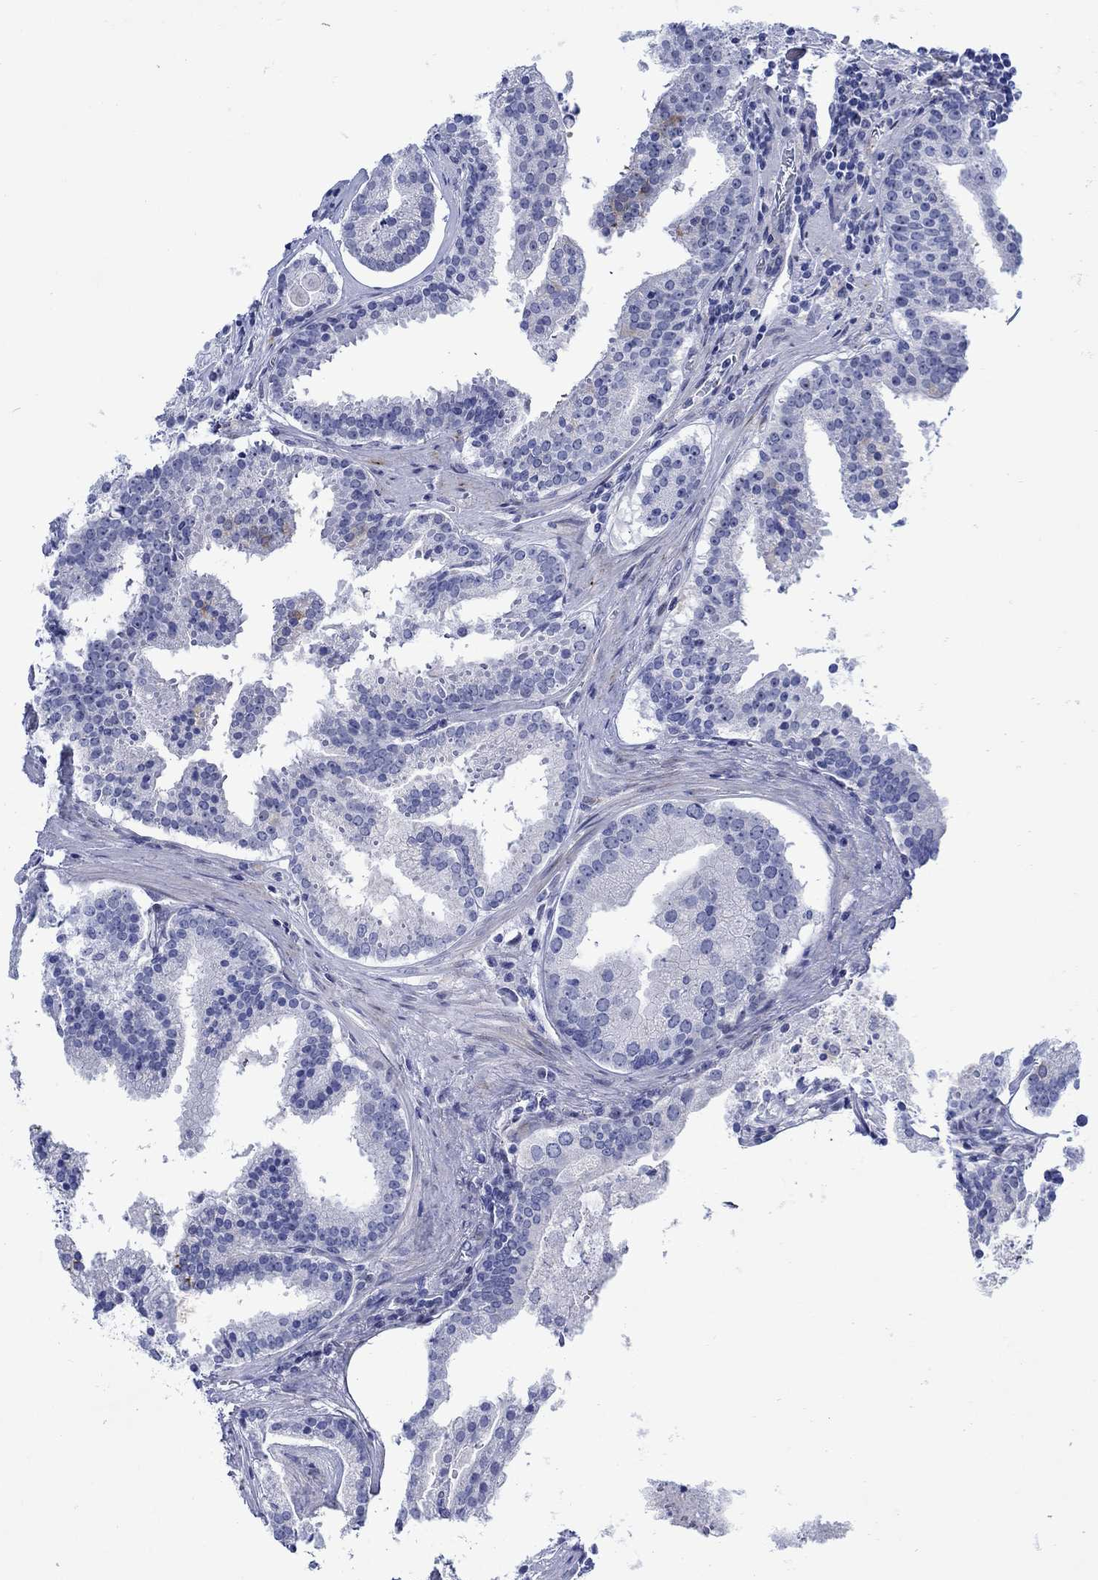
{"staining": {"intensity": "negative", "quantity": "none", "location": "none"}, "tissue": "prostate cancer", "cell_type": "Tumor cells", "image_type": "cancer", "snomed": [{"axis": "morphology", "description": "Adenocarcinoma, NOS"}, {"axis": "topography", "description": "Prostate and seminal vesicle, NOS"}, {"axis": "topography", "description": "Prostate"}], "caption": "Tumor cells show no significant protein staining in adenocarcinoma (prostate). (Stains: DAB (3,3'-diaminobenzidine) immunohistochemistry (IHC) with hematoxylin counter stain, Microscopy: brightfield microscopy at high magnification).", "gene": "KSR2", "patient": {"sex": "male", "age": 44}}